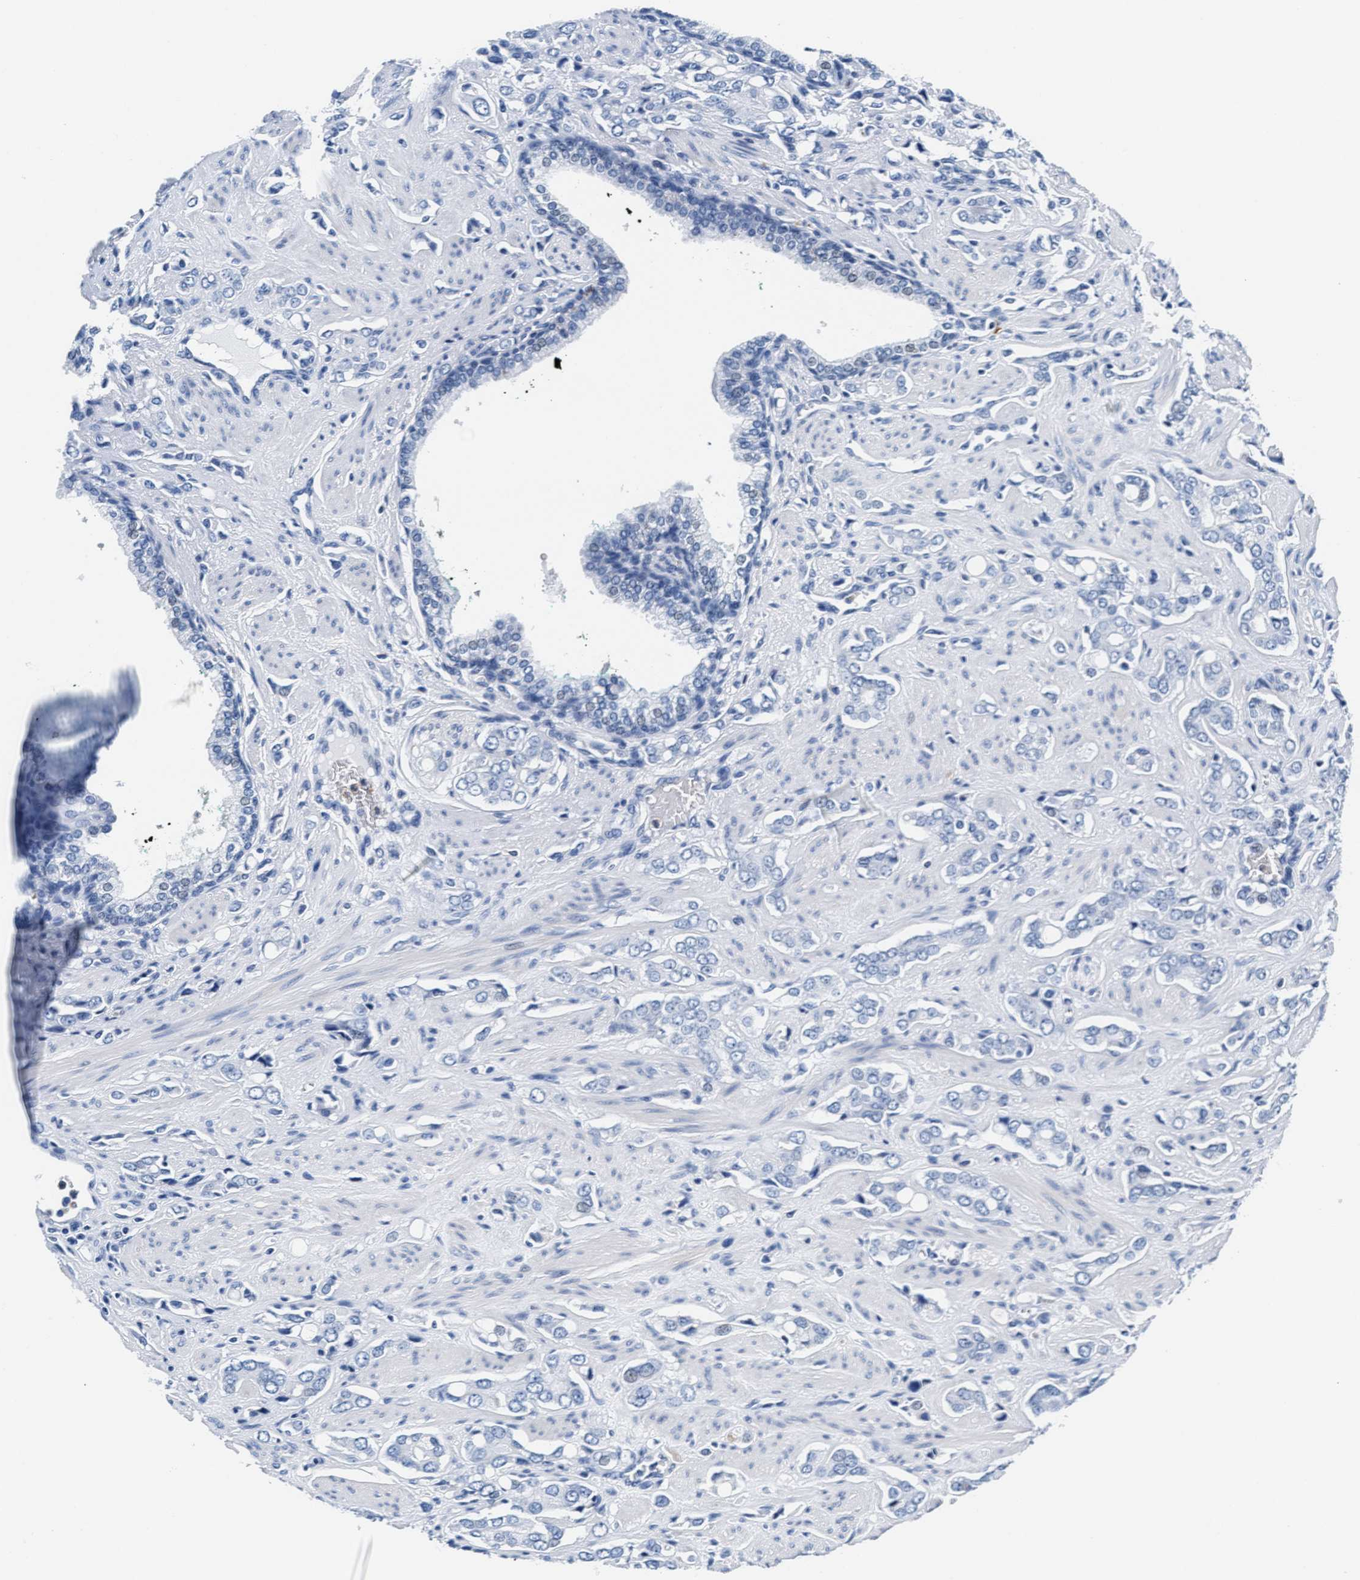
{"staining": {"intensity": "negative", "quantity": "none", "location": "none"}, "tissue": "prostate cancer", "cell_type": "Tumor cells", "image_type": "cancer", "snomed": [{"axis": "morphology", "description": "Adenocarcinoma, High grade"}, {"axis": "topography", "description": "Prostate"}], "caption": "The histopathology image shows no significant positivity in tumor cells of prostate cancer. The staining is performed using DAB (3,3'-diaminobenzidine) brown chromogen with nuclei counter-stained in using hematoxylin.", "gene": "MMP8", "patient": {"sex": "male", "age": 52}}